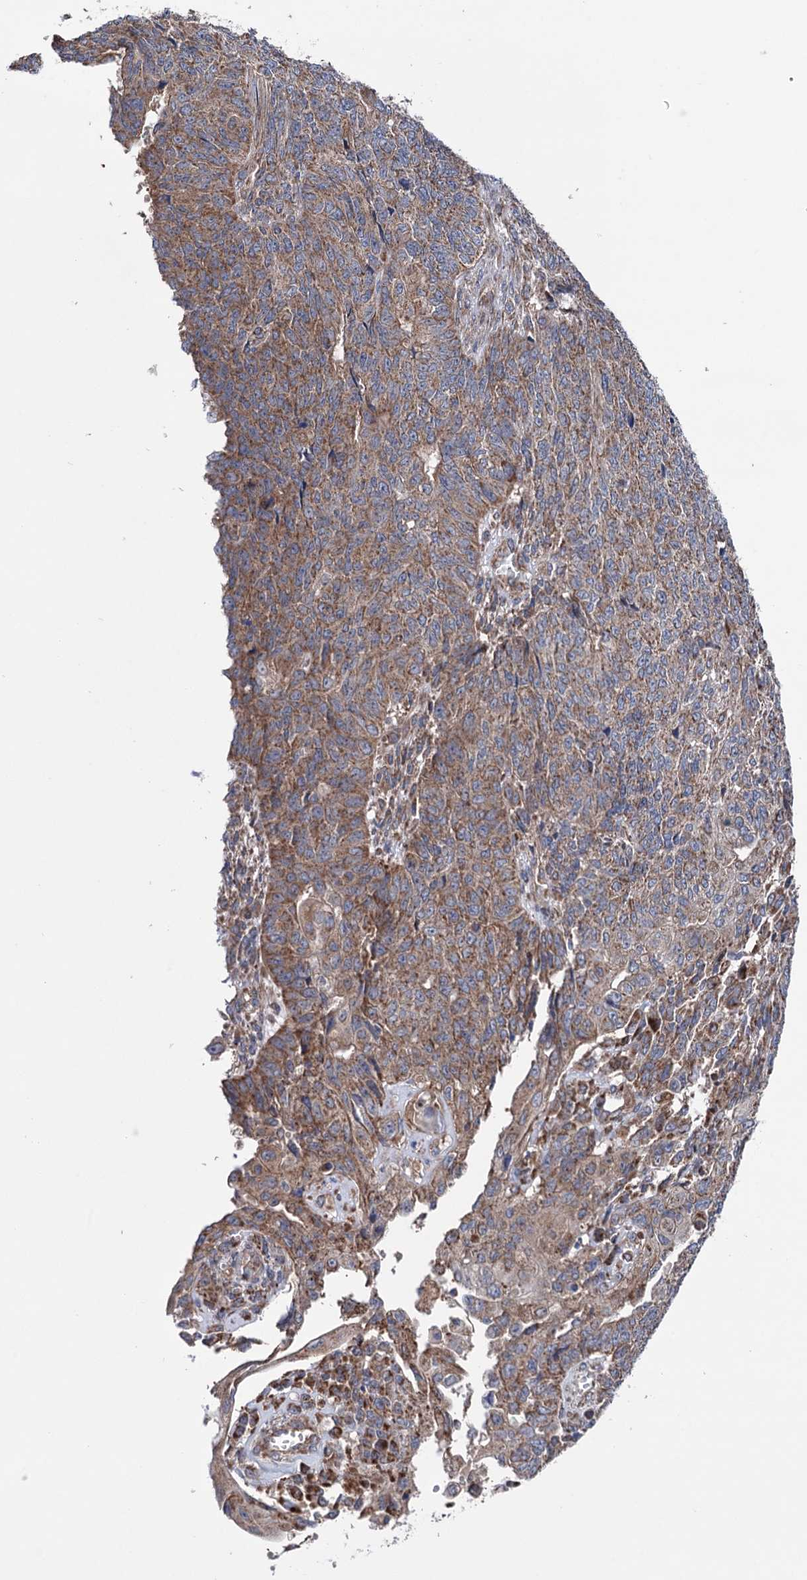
{"staining": {"intensity": "moderate", "quantity": ">75%", "location": "cytoplasmic/membranous"}, "tissue": "endometrial cancer", "cell_type": "Tumor cells", "image_type": "cancer", "snomed": [{"axis": "morphology", "description": "Adenocarcinoma, NOS"}, {"axis": "topography", "description": "Endometrium"}], "caption": "Immunohistochemistry (IHC) photomicrograph of neoplastic tissue: human endometrial cancer stained using IHC shows medium levels of moderate protein expression localized specifically in the cytoplasmic/membranous of tumor cells, appearing as a cytoplasmic/membranous brown color.", "gene": "SUCLA2", "patient": {"sex": "female", "age": 32}}